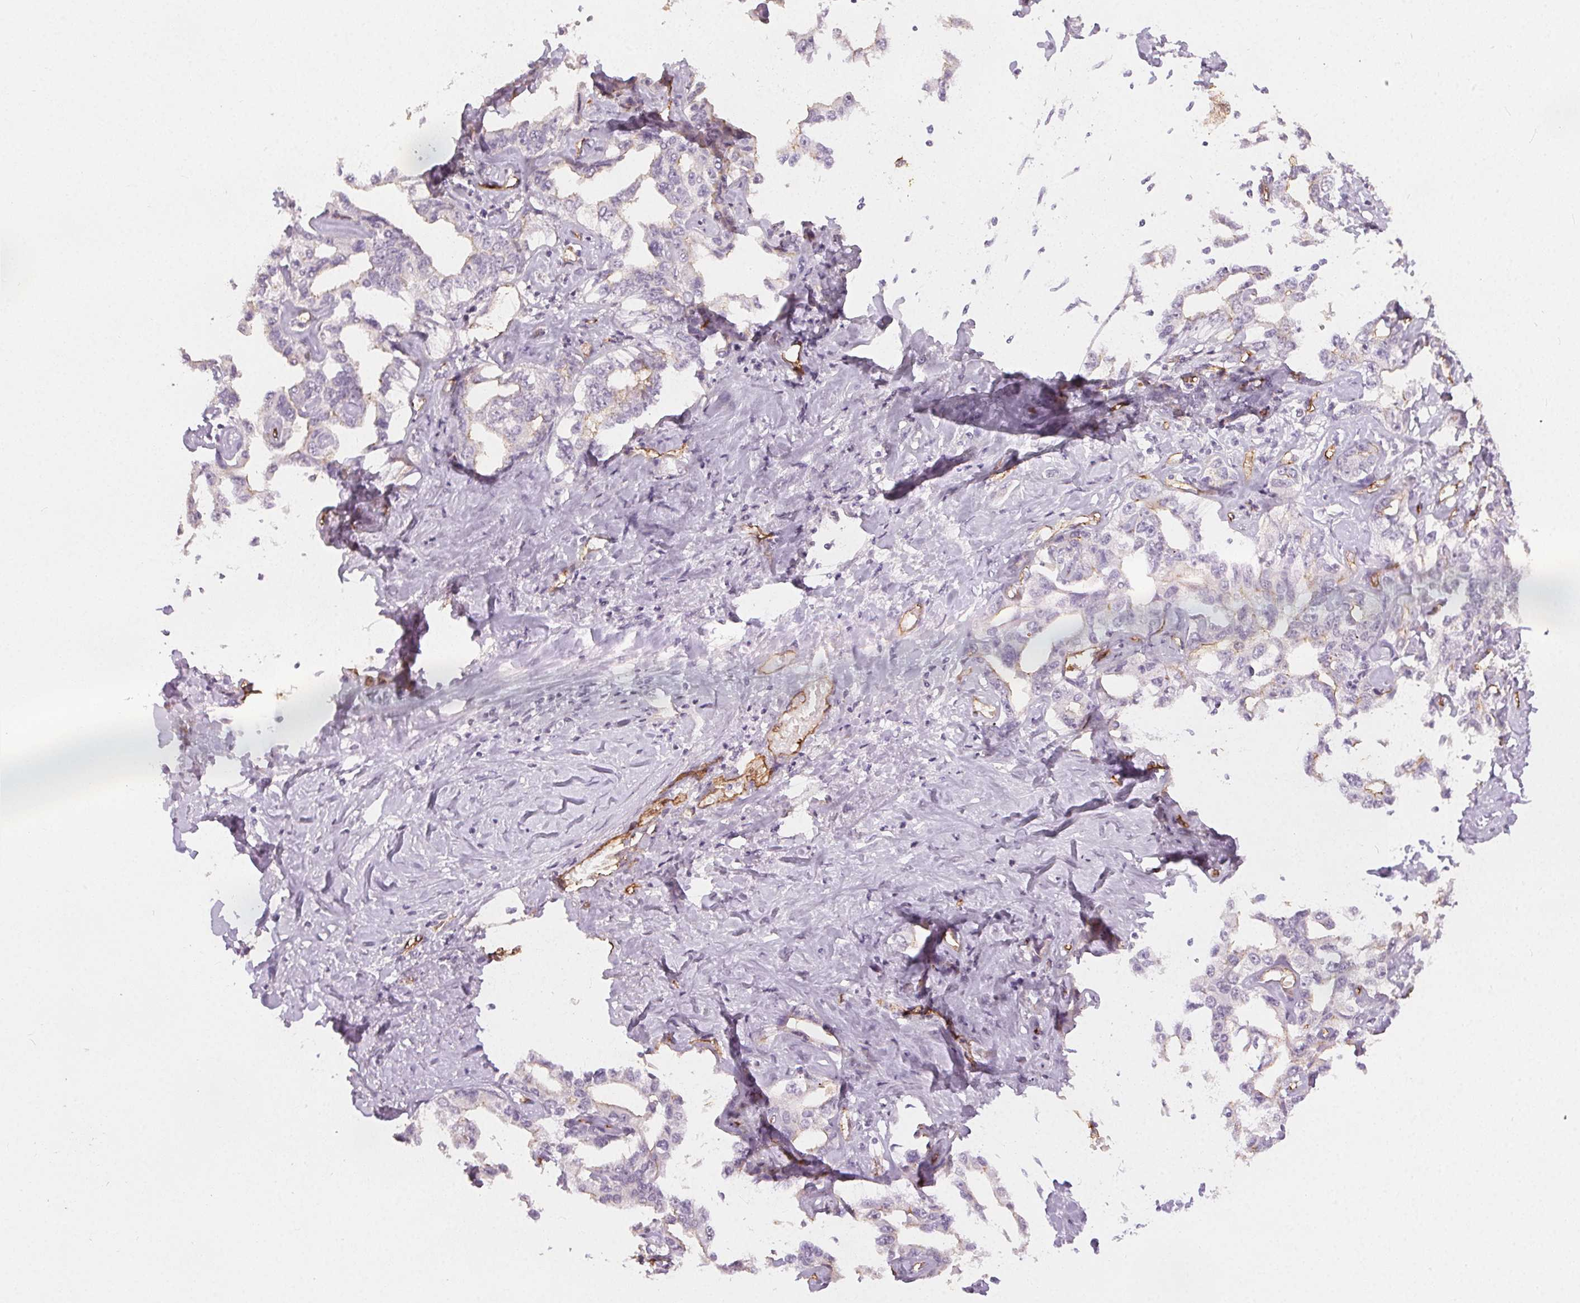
{"staining": {"intensity": "negative", "quantity": "none", "location": "none"}, "tissue": "liver cancer", "cell_type": "Tumor cells", "image_type": "cancer", "snomed": [{"axis": "morphology", "description": "Cholangiocarcinoma"}, {"axis": "topography", "description": "Liver"}], "caption": "This image is of liver cancer (cholangiocarcinoma) stained with immunohistochemistry (IHC) to label a protein in brown with the nuclei are counter-stained blue. There is no expression in tumor cells. Nuclei are stained in blue.", "gene": "PODXL", "patient": {"sex": "male", "age": 59}}